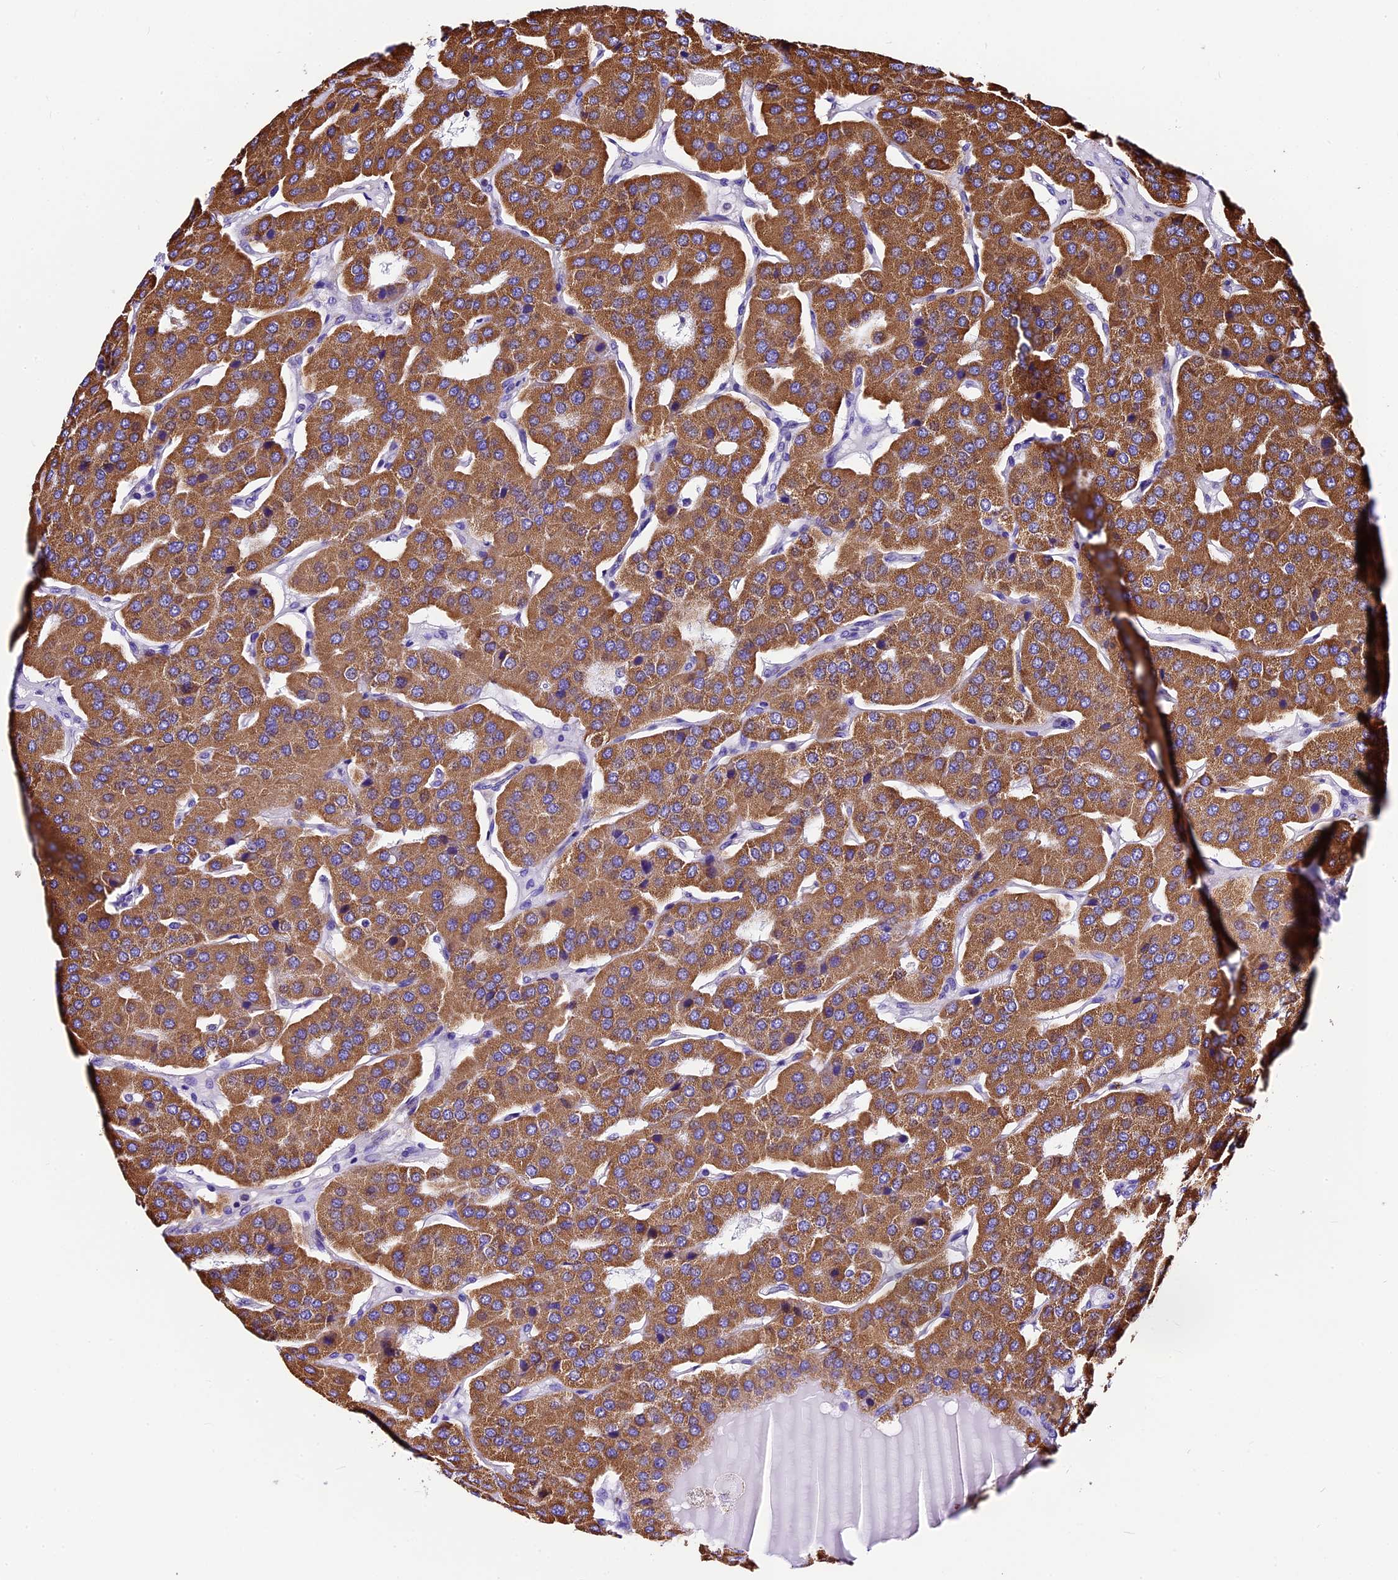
{"staining": {"intensity": "strong", "quantity": ">75%", "location": "cytoplasmic/membranous"}, "tissue": "parathyroid gland", "cell_type": "Glandular cells", "image_type": "normal", "snomed": [{"axis": "morphology", "description": "Normal tissue, NOS"}, {"axis": "morphology", "description": "Adenoma, NOS"}, {"axis": "topography", "description": "Parathyroid gland"}], "caption": "A photomicrograph showing strong cytoplasmic/membranous staining in about >75% of glandular cells in unremarkable parathyroid gland, as visualized by brown immunohistochemical staining.", "gene": "DCAF5", "patient": {"sex": "female", "age": 86}}